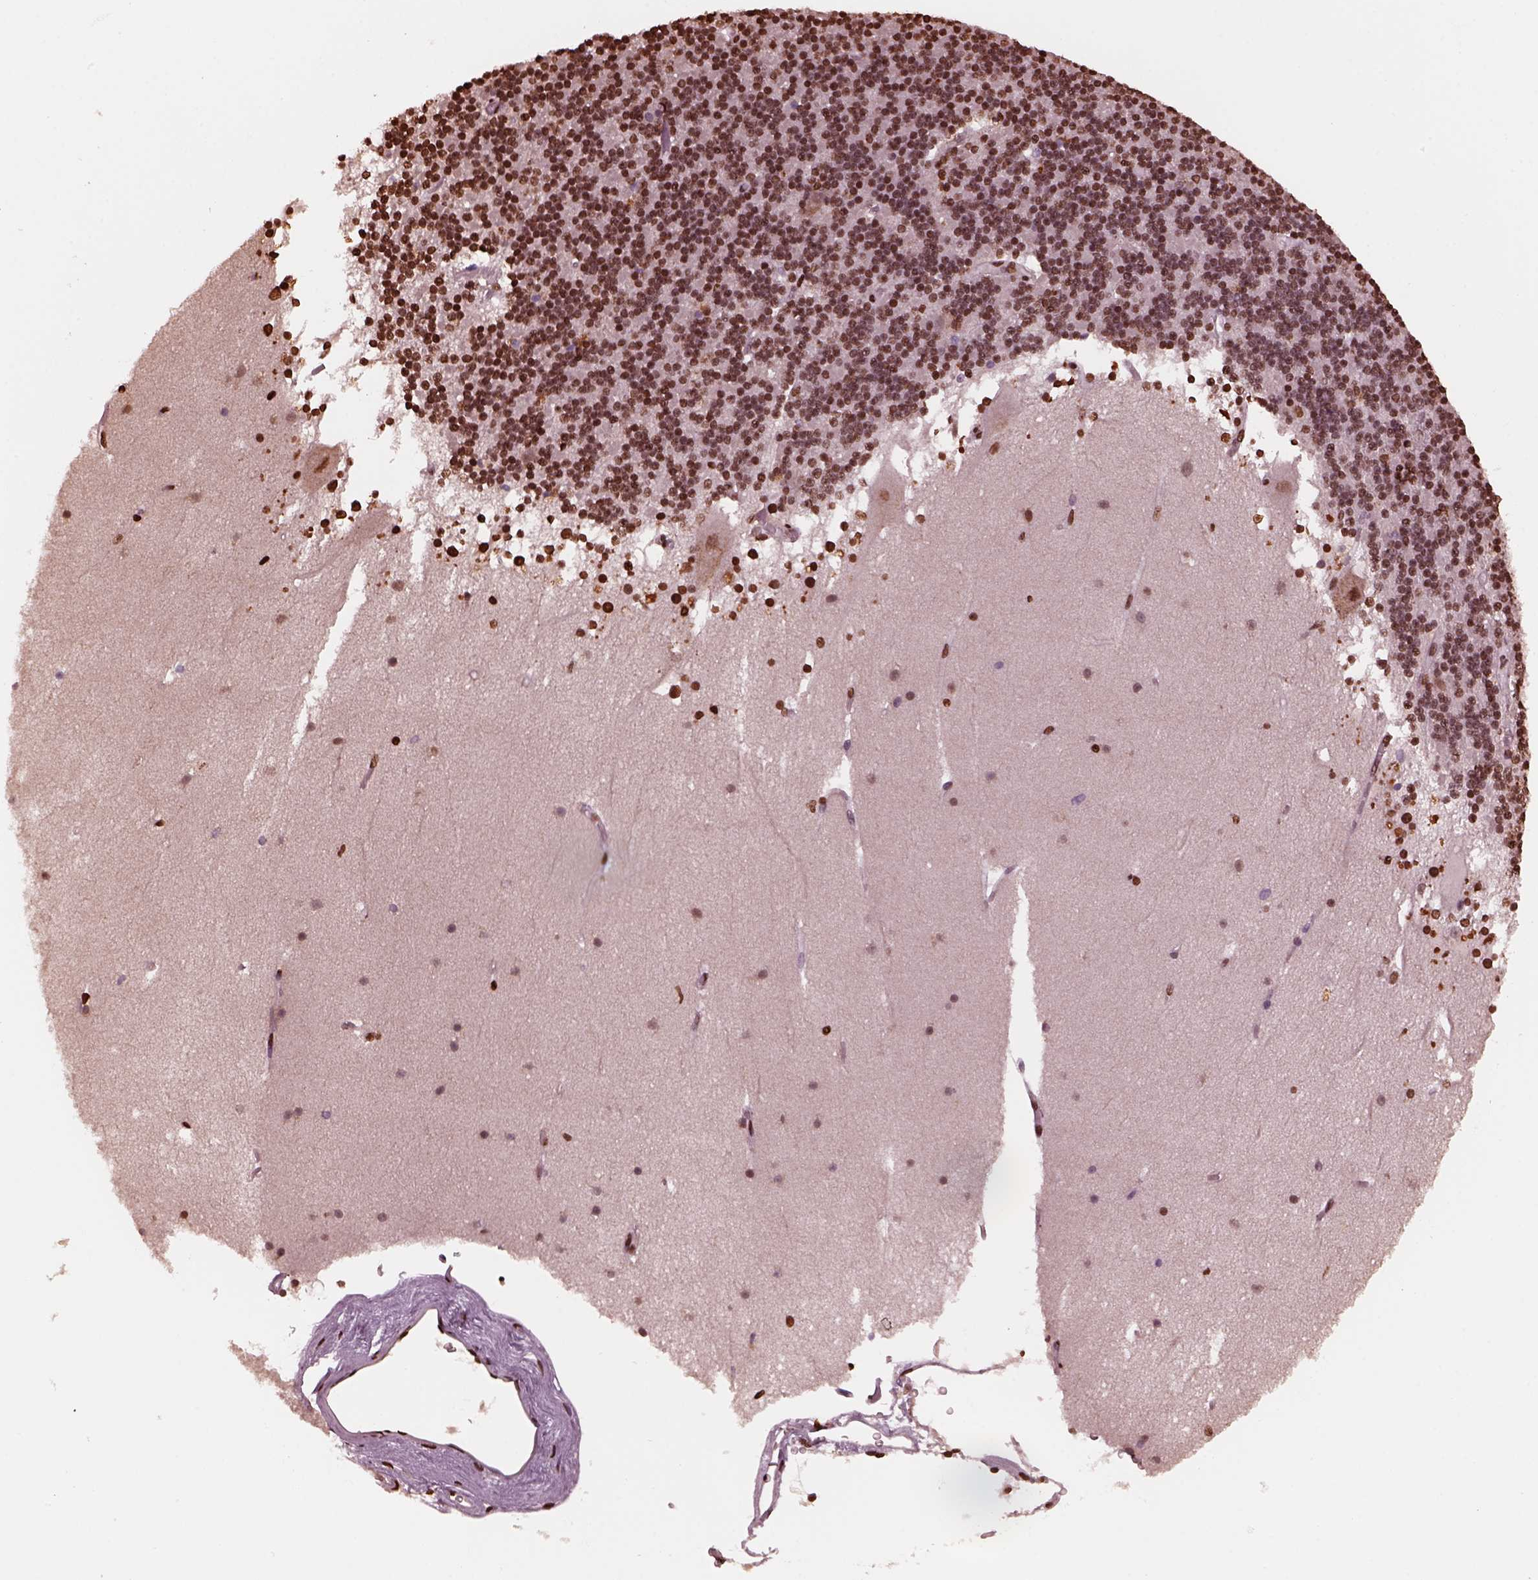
{"staining": {"intensity": "moderate", "quantity": "25%-75%", "location": "nuclear"}, "tissue": "cerebellum", "cell_type": "Cells in granular layer", "image_type": "normal", "snomed": [{"axis": "morphology", "description": "Normal tissue, NOS"}, {"axis": "topography", "description": "Cerebellum"}], "caption": "Immunohistochemical staining of unremarkable cerebellum shows medium levels of moderate nuclear positivity in approximately 25%-75% of cells in granular layer.", "gene": "NSD1", "patient": {"sex": "female", "age": 19}}